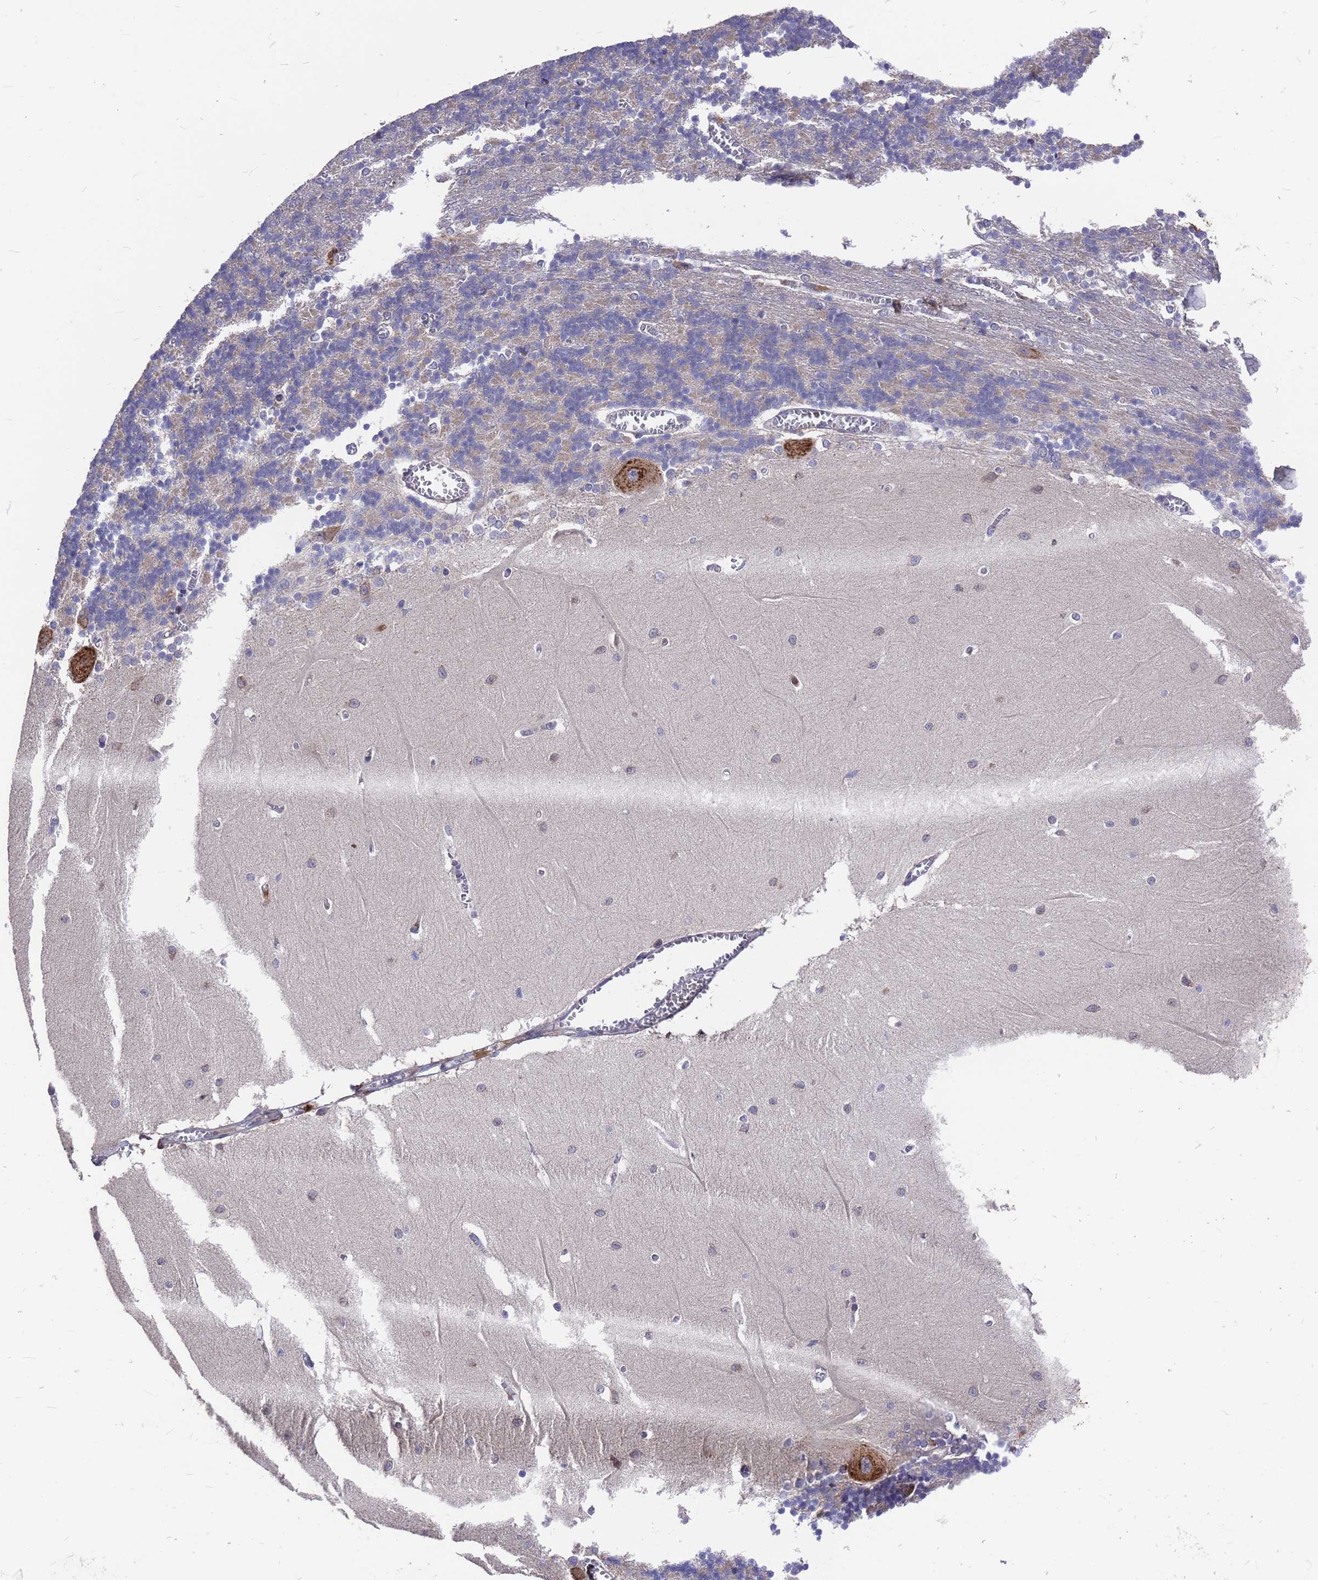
{"staining": {"intensity": "negative", "quantity": "none", "location": "none"}, "tissue": "cerebellum", "cell_type": "Cells in granular layer", "image_type": "normal", "snomed": [{"axis": "morphology", "description": "Normal tissue, NOS"}, {"axis": "topography", "description": "Cerebellum"}], "caption": "DAB immunohistochemical staining of unremarkable human cerebellum exhibits no significant positivity in cells in granular layer.", "gene": "ZNF717", "patient": {"sex": "male", "age": 37}}